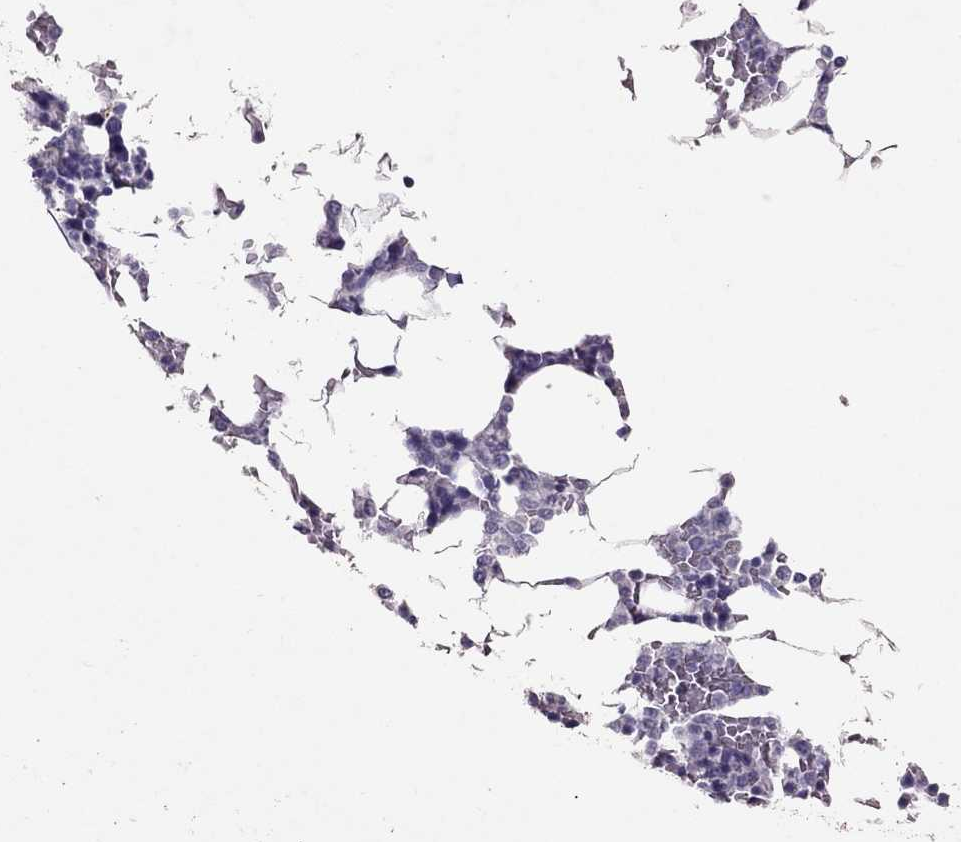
{"staining": {"intensity": "negative", "quantity": "none", "location": "none"}, "tissue": "bone marrow", "cell_type": "Hematopoietic cells", "image_type": "normal", "snomed": [{"axis": "morphology", "description": "Normal tissue, NOS"}, {"axis": "topography", "description": "Bone marrow"}], "caption": "The image reveals no staining of hematopoietic cells in unremarkable bone marrow.", "gene": "PSMB11", "patient": {"sex": "male", "age": 63}}